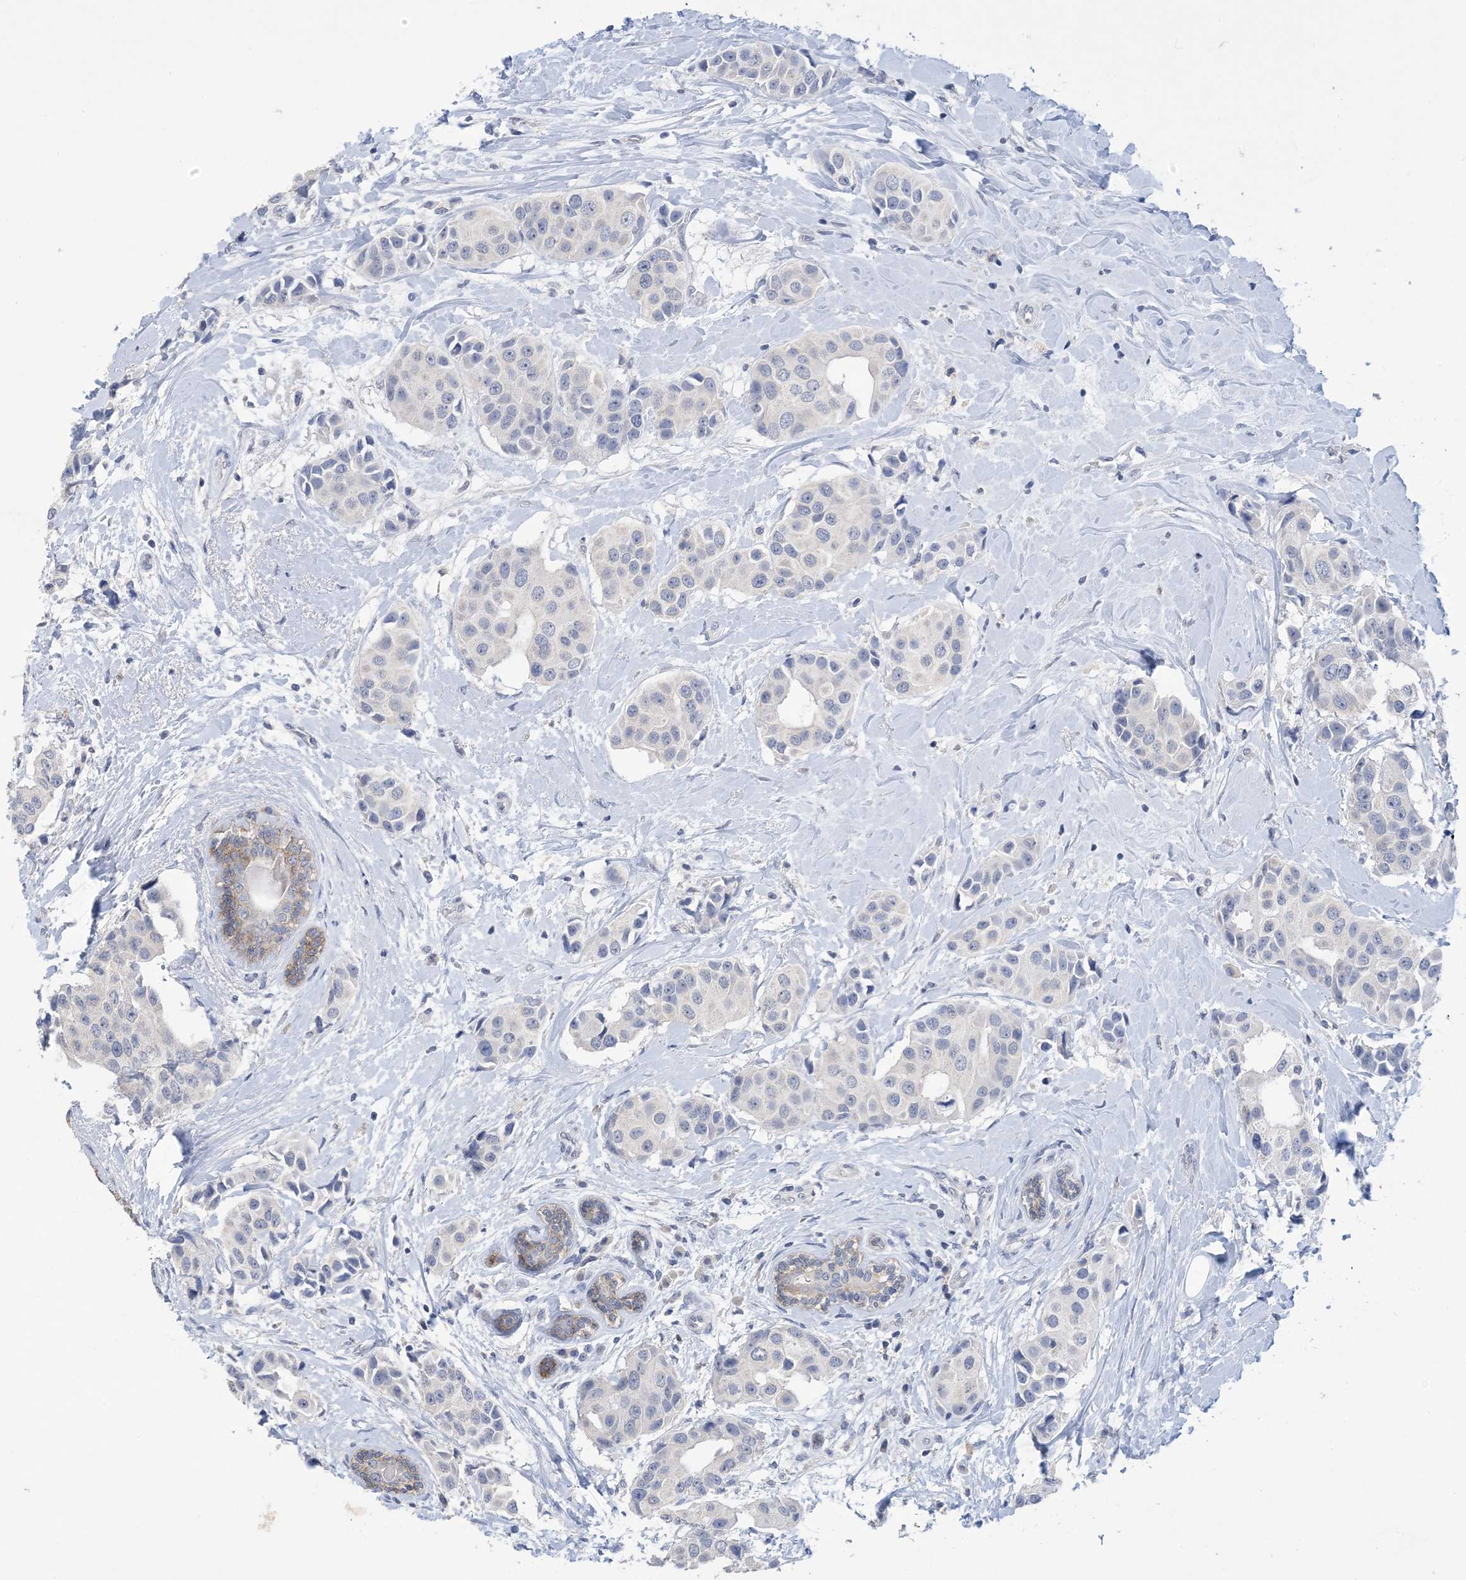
{"staining": {"intensity": "negative", "quantity": "none", "location": "none"}, "tissue": "breast cancer", "cell_type": "Tumor cells", "image_type": "cancer", "snomed": [{"axis": "morphology", "description": "Normal tissue, NOS"}, {"axis": "morphology", "description": "Duct carcinoma"}, {"axis": "topography", "description": "Breast"}], "caption": "Tumor cells are negative for protein expression in human breast cancer.", "gene": "DSC3", "patient": {"sex": "female", "age": 39}}